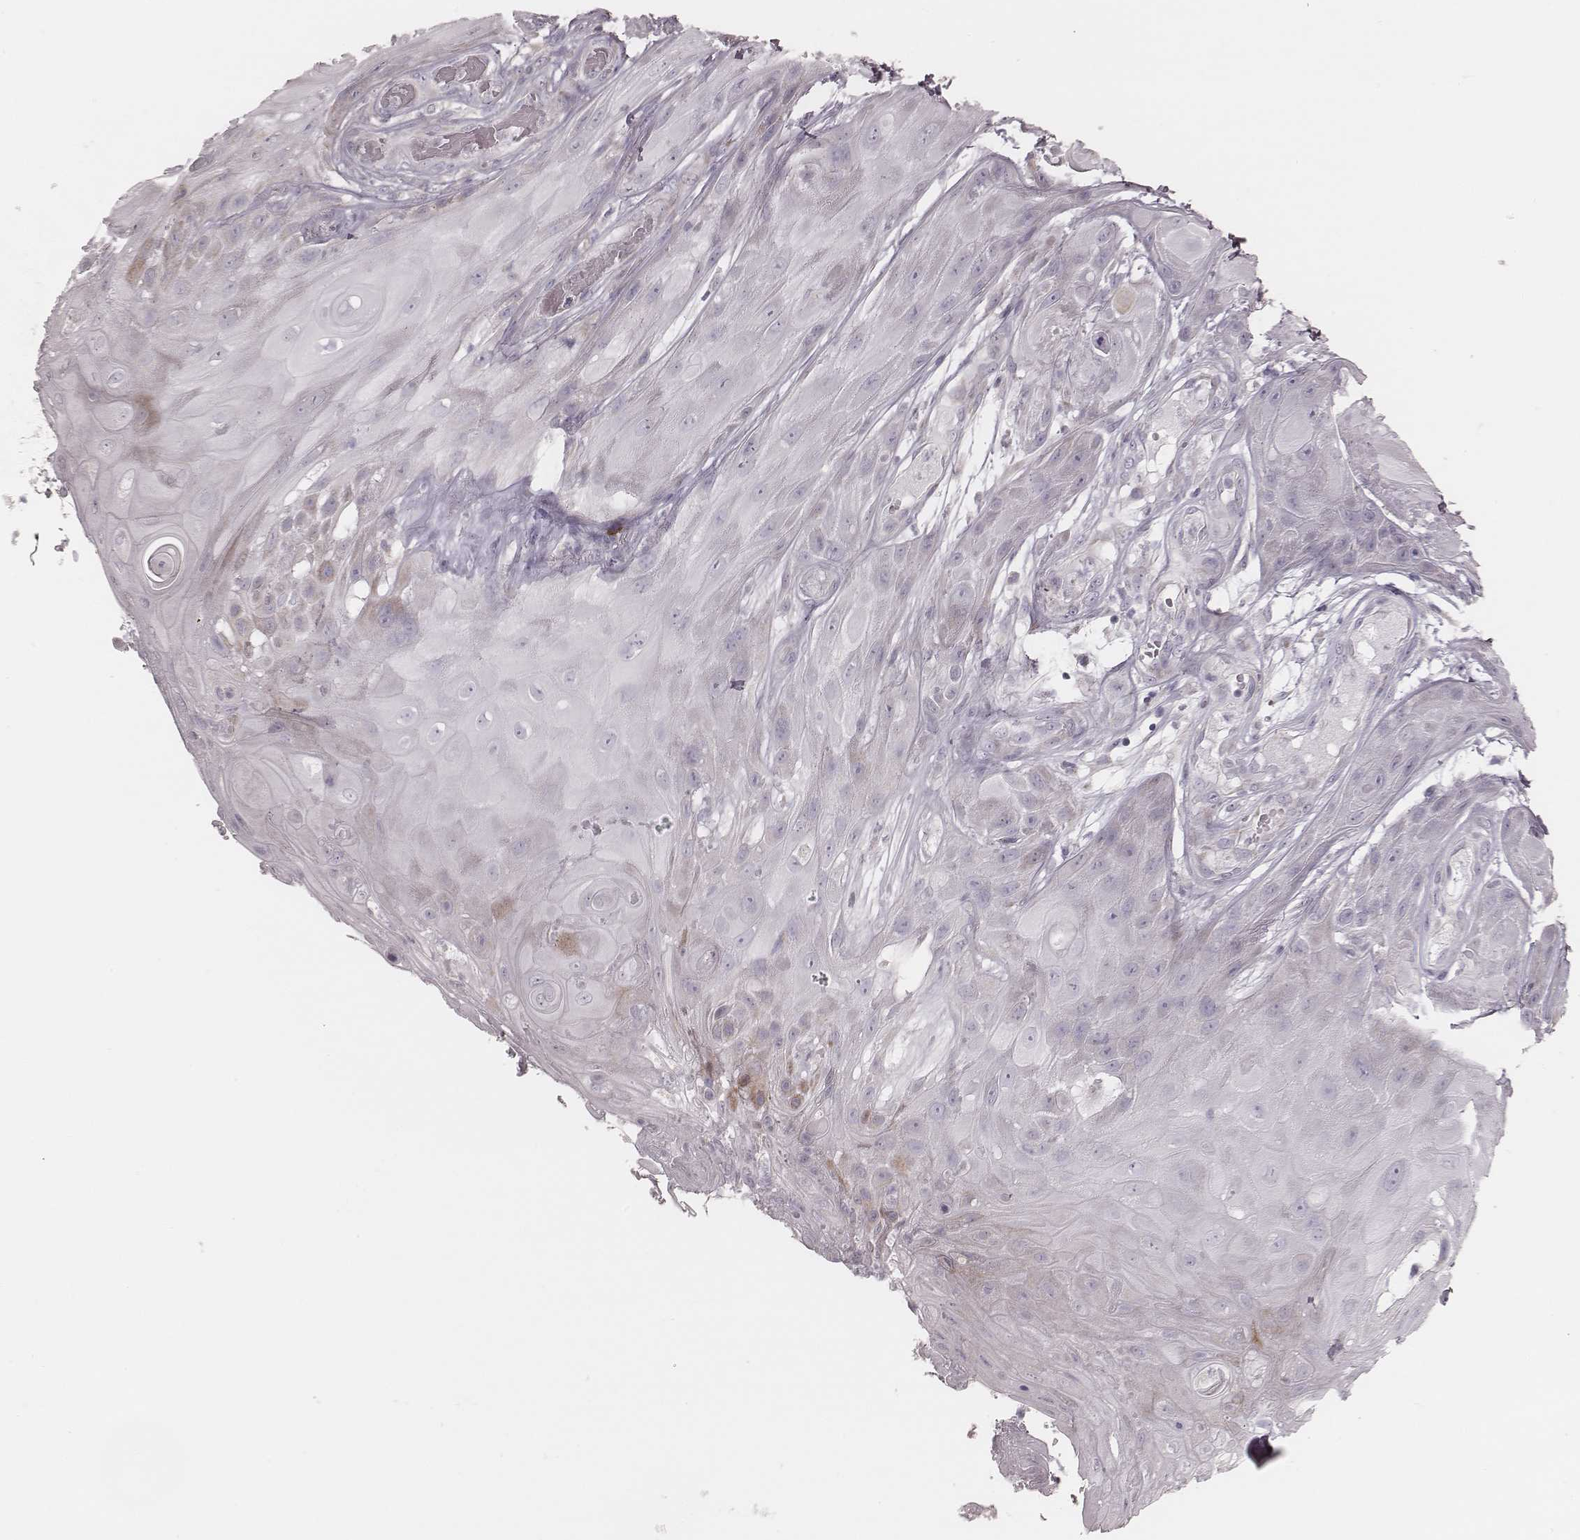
{"staining": {"intensity": "negative", "quantity": "none", "location": "none"}, "tissue": "skin cancer", "cell_type": "Tumor cells", "image_type": "cancer", "snomed": [{"axis": "morphology", "description": "Squamous cell carcinoma, NOS"}, {"axis": "topography", "description": "Skin"}], "caption": "A high-resolution image shows immunohistochemistry (IHC) staining of skin cancer, which shows no significant staining in tumor cells.", "gene": "KIF5C", "patient": {"sex": "male", "age": 62}}